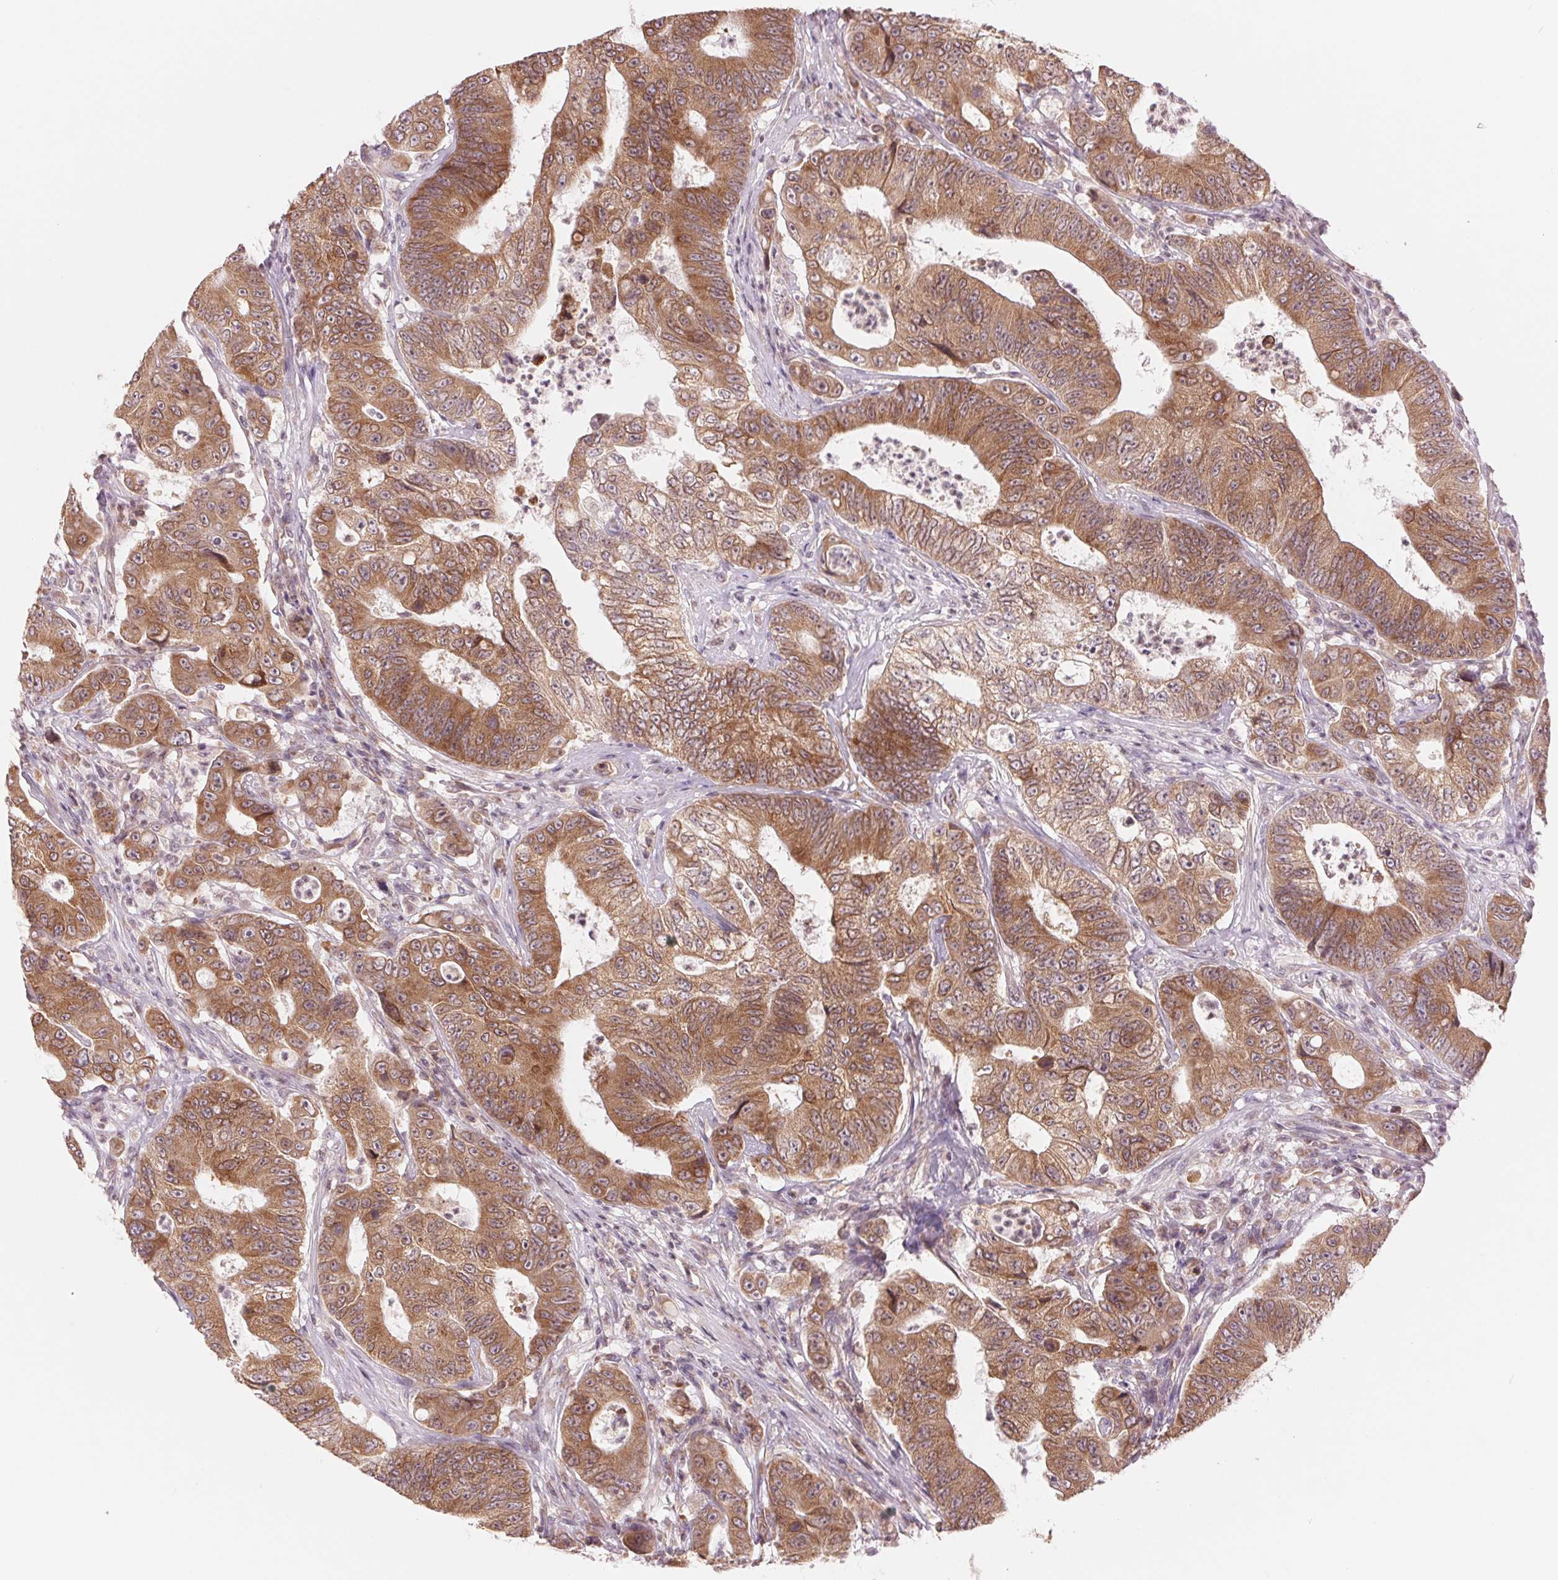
{"staining": {"intensity": "moderate", "quantity": ">75%", "location": "cytoplasmic/membranous"}, "tissue": "colorectal cancer", "cell_type": "Tumor cells", "image_type": "cancer", "snomed": [{"axis": "morphology", "description": "Adenocarcinoma, NOS"}, {"axis": "topography", "description": "Colon"}], "caption": "A brown stain highlights moderate cytoplasmic/membranous expression of a protein in colorectal cancer (adenocarcinoma) tumor cells. Immunohistochemistry (ihc) stains the protein in brown and the nuclei are stained blue.", "gene": "TECR", "patient": {"sex": "female", "age": 48}}